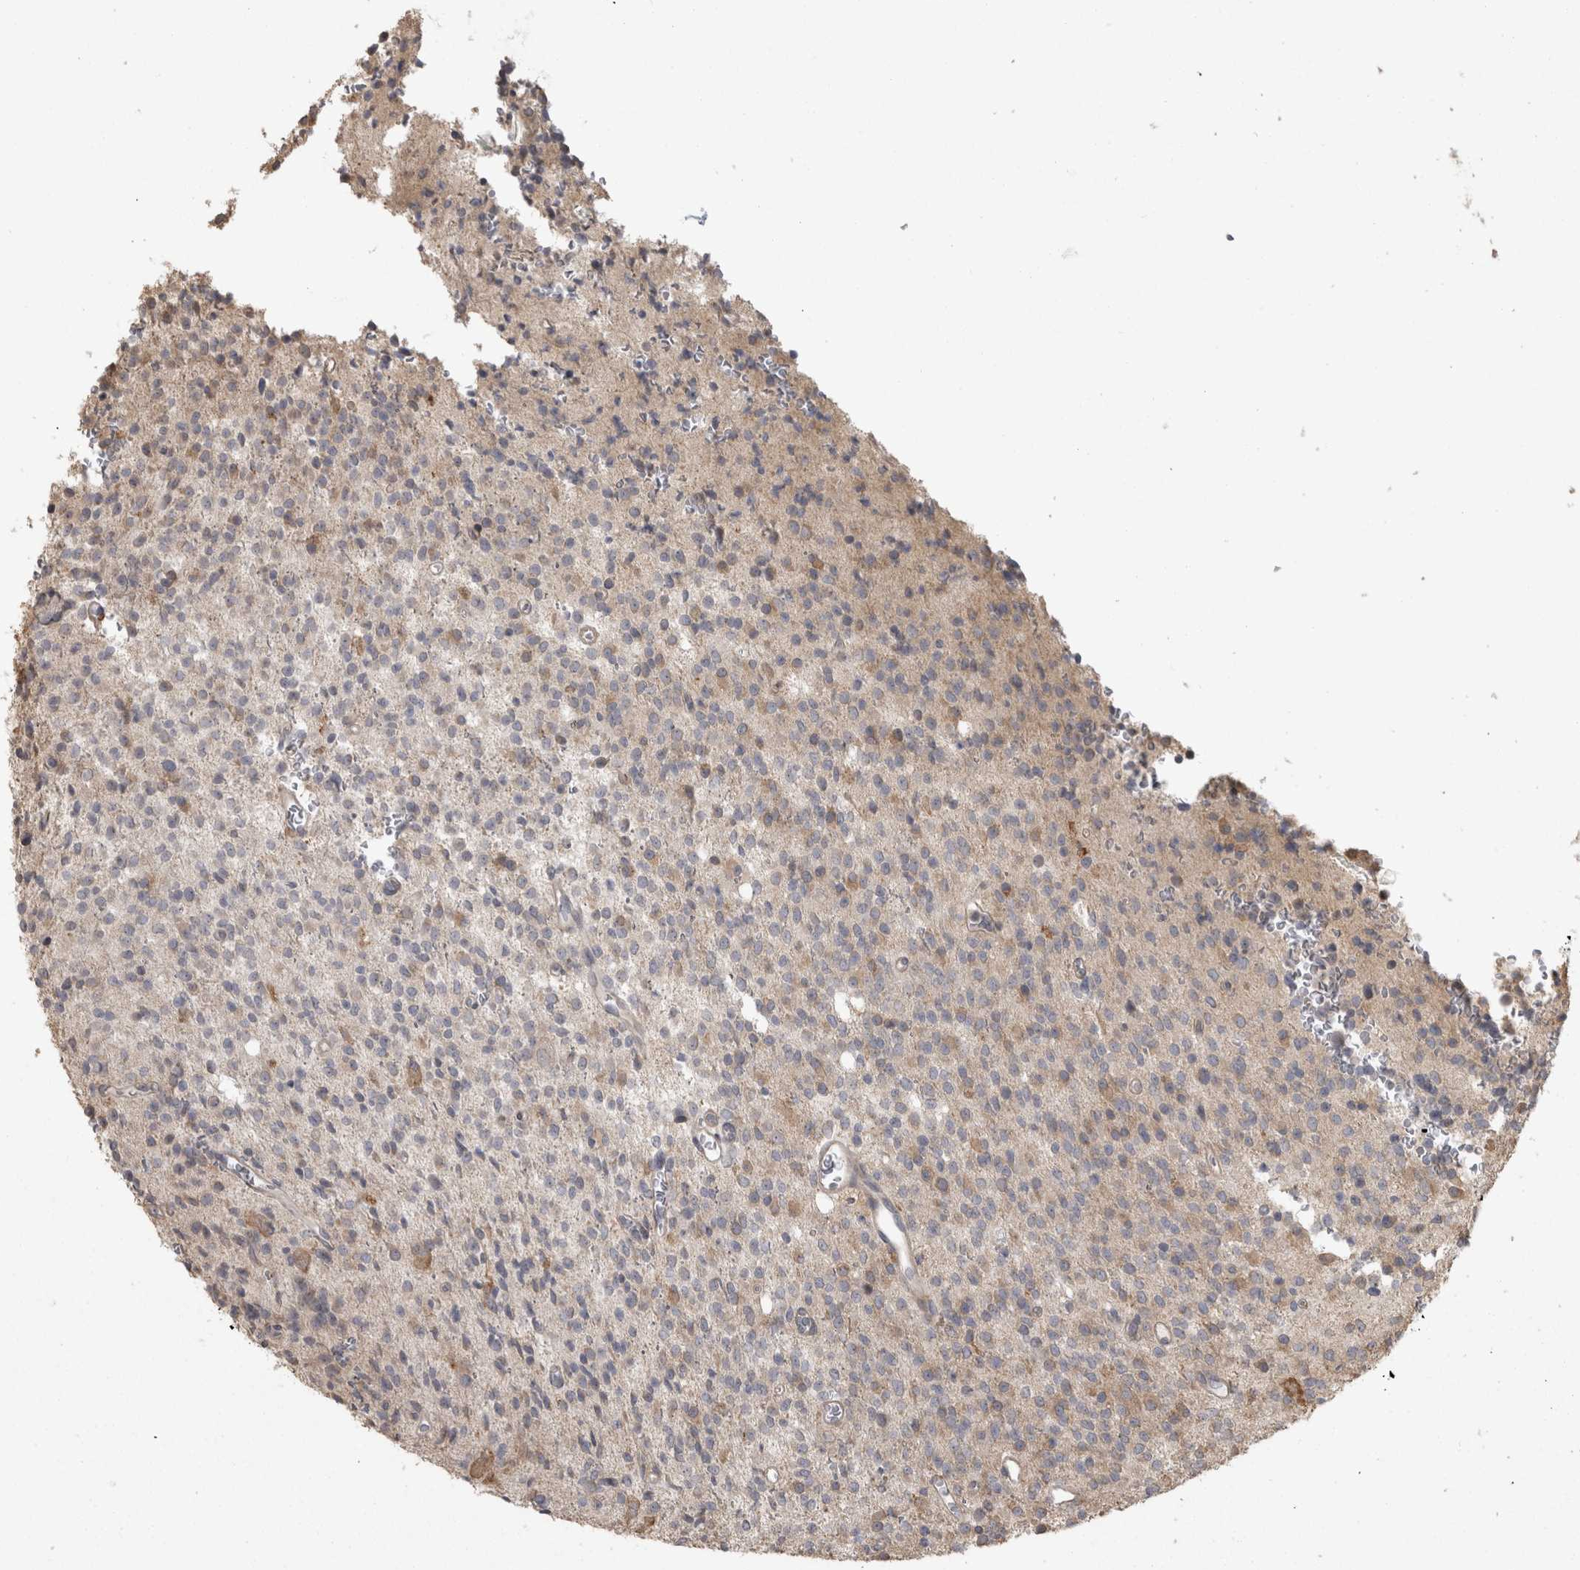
{"staining": {"intensity": "negative", "quantity": "none", "location": "none"}, "tissue": "glioma", "cell_type": "Tumor cells", "image_type": "cancer", "snomed": [{"axis": "morphology", "description": "Glioma, malignant, High grade"}, {"axis": "topography", "description": "Brain"}], "caption": "A high-resolution micrograph shows IHC staining of glioma, which demonstrates no significant positivity in tumor cells.", "gene": "RAB29", "patient": {"sex": "male", "age": 34}}